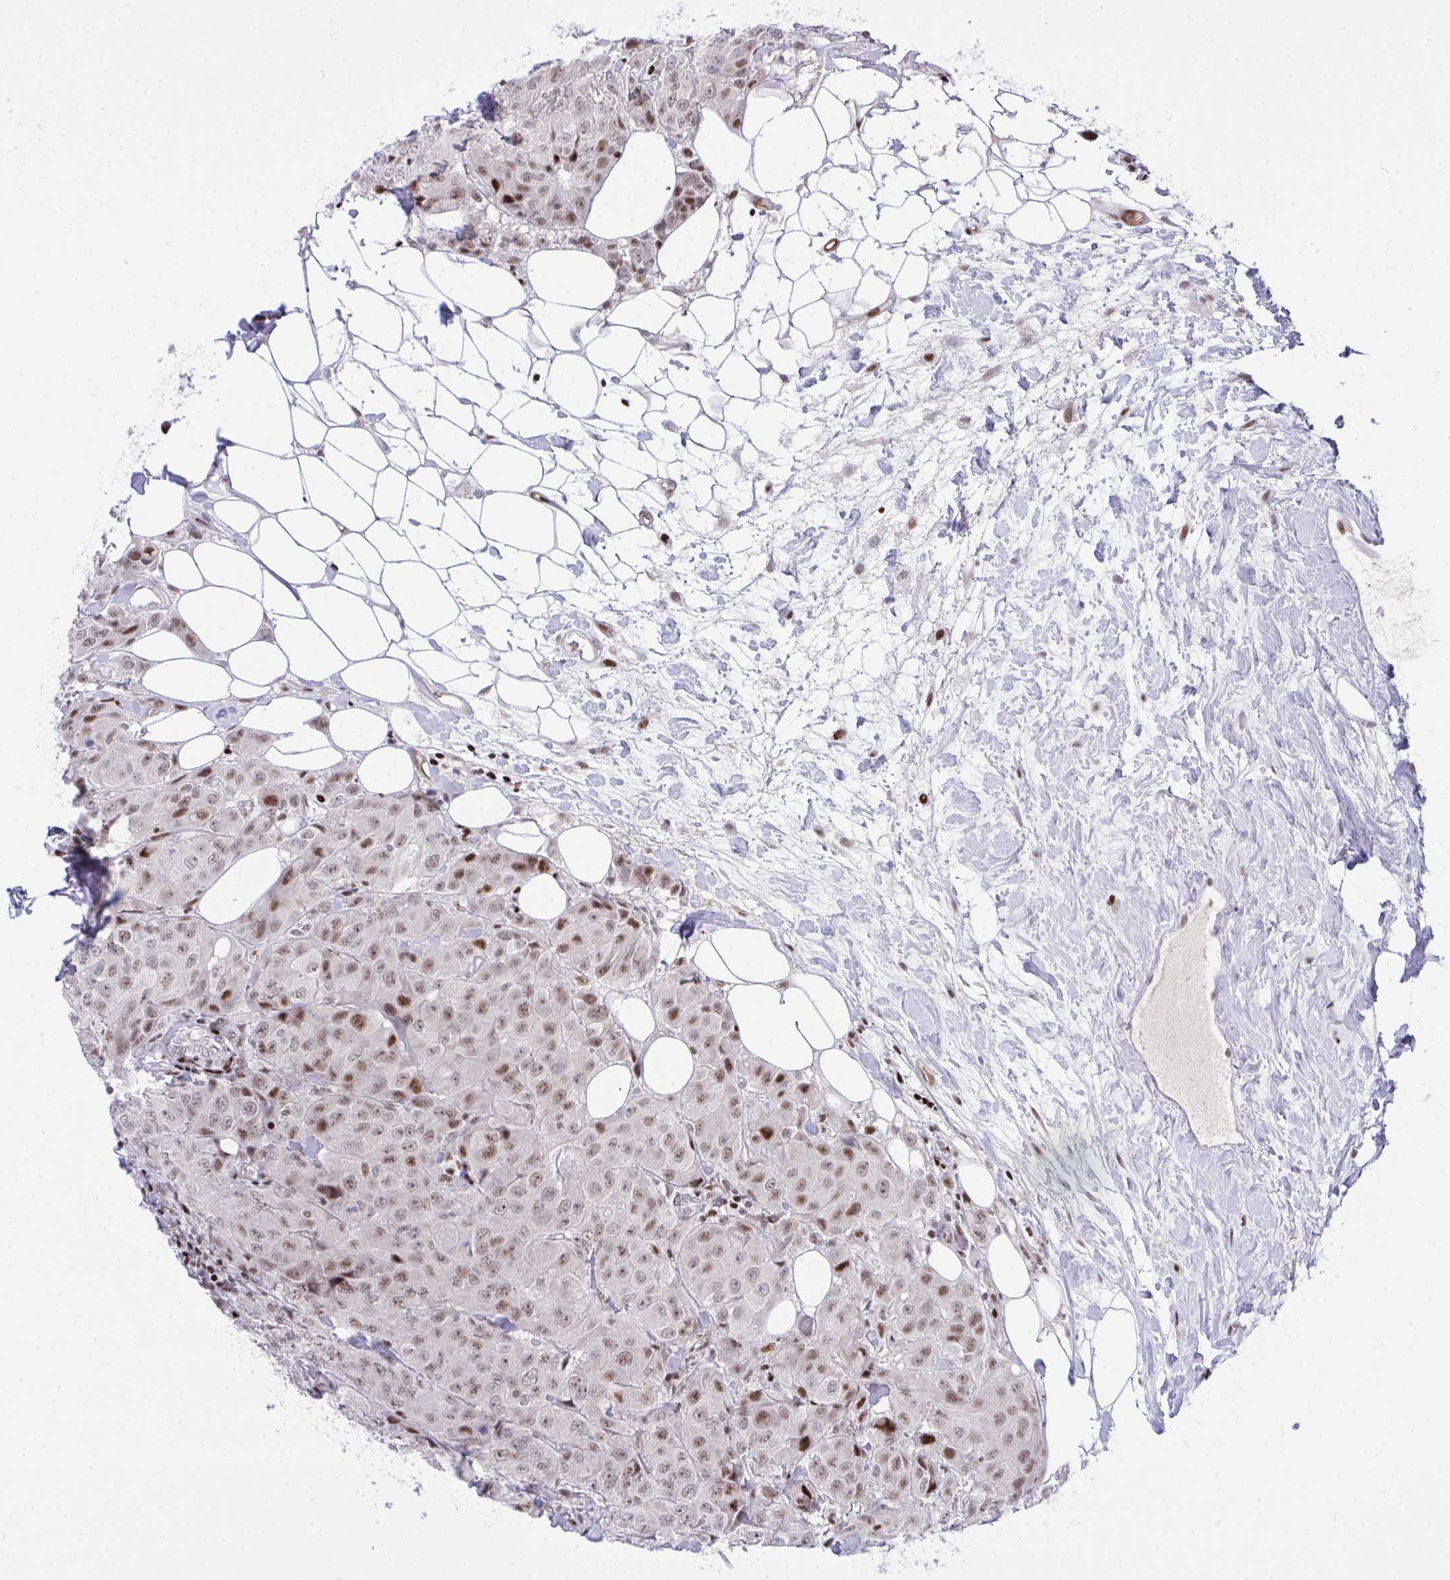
{"staining": {"intensity": "moderate", "quantity": "25%-75%", "location": "nuclear"}, "tissue": "breast cancer", "cell_type": "Tumor cells", "image_type": "cancer", "snomed": [{"axis": "morphology", "description": "Duct carcinoma"}, {"axis": "topography", "description": "Breast"}], "caption": "A high-resolution image shows IHC staining of infiltrating ductal carcinoma (breast), which demonstrates moderate nuclear positivity in about 25%-75% of tumor cells.", "gene": "C14orf39", "patient": {"sex": "female", "age": 43}}